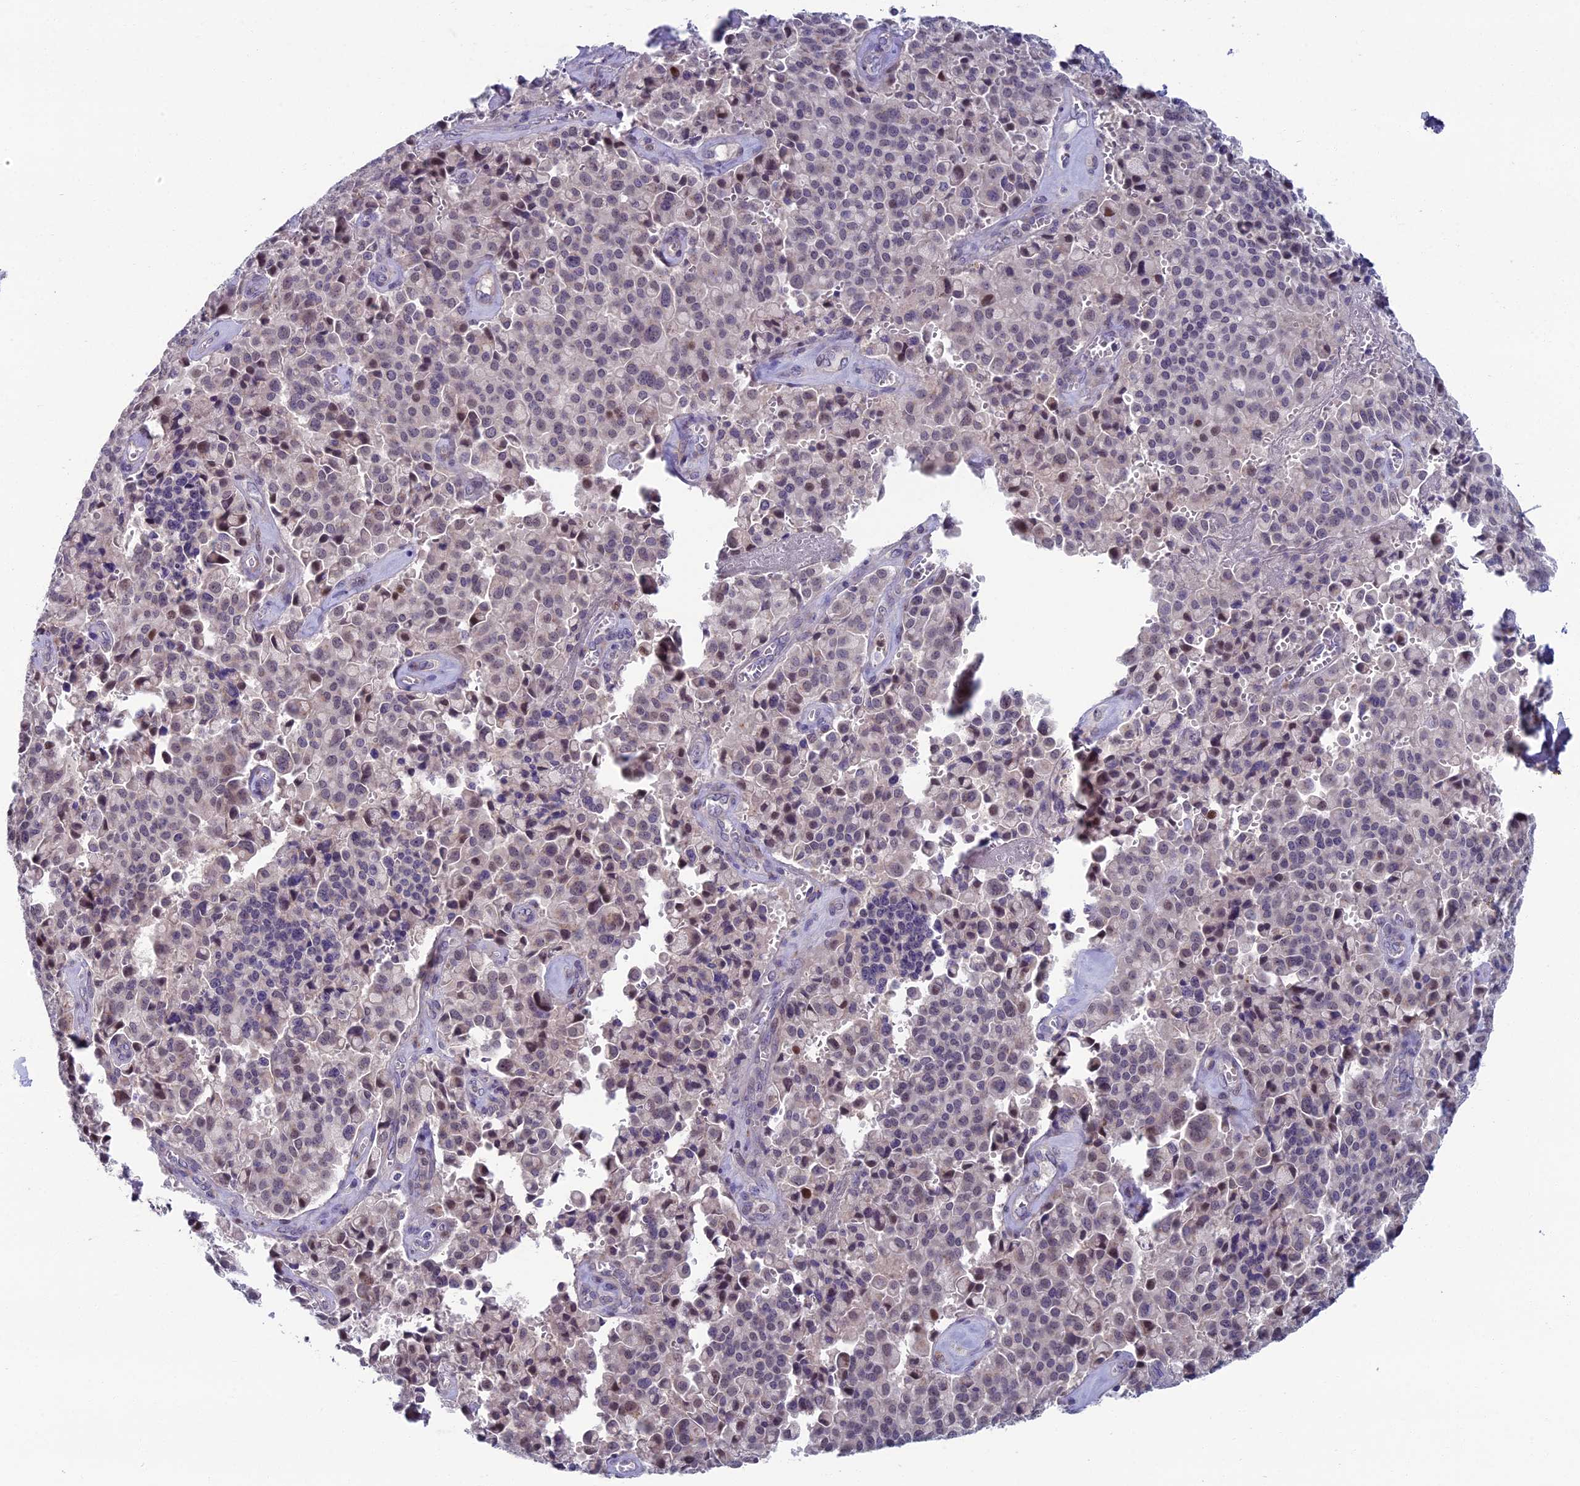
{"staining": {"intensity": "weak", "quantity": "<25%", "location": "nuclear"}, "tissue": "pancreatic cancer", "cell_type": "Tumor cells", "image_type": "cancer", "snomed": [{"axis": "morphology", "description": "Adenocarcinoma, NOS"}, {"axis": "topography", "description": "Pancreas"}], "caption": "The immunohistochemistry histopathology image has no significant expression in tumor cells of pancreatic adenocarcinoma tissue. (Immunohistochemistry, brightfield microscopy, high magnification).", "gene": "LIG1", "patient": {"sex": "male", "age": 65}}